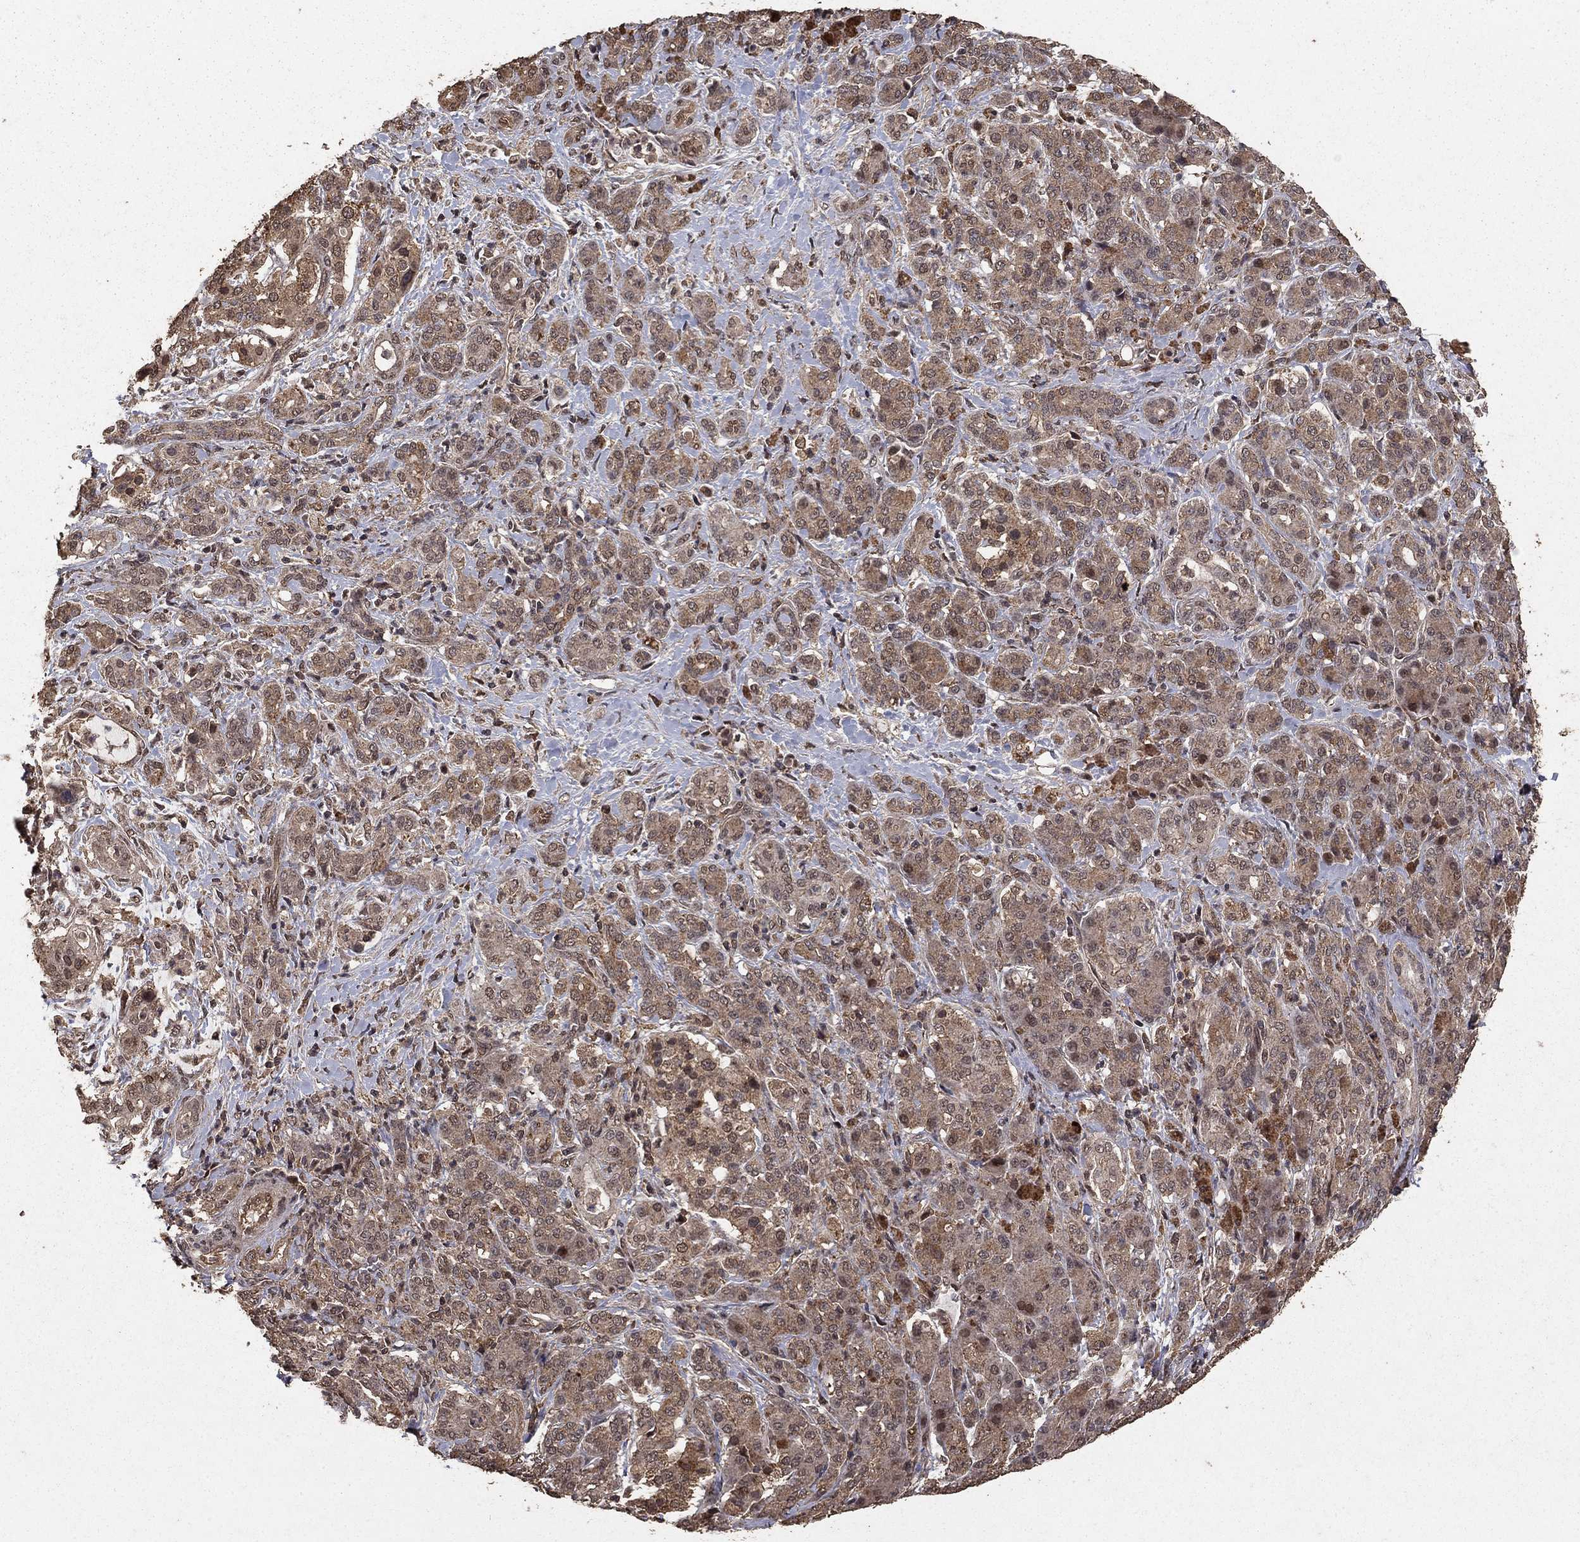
{"staining": {"intensity": "weak", "quantity": ">75%", "location": "cytoplasmic/membranous"}, "tissue": "pancreatic cancer", "cell_type": "Tumor cells", "image_type": "cancer", "snomed": [{"axis": "morphology", "description": "Normal tissue, NOS"}, {"axis": "morphology", "description": "Inflammation, NOS"}, {"axis": "morphology", "description": "Adenocarcinoma, NOS"}, {"axis": "topography", "description": "Pancreas"}], "caption": "A brown stain highlights weak cytoplasmic/membranous expression of a protein in pancreatic adenocarcinoma tumor cells.", "gene": "PRDM1", "patient": {"sex": "male", "age": 57}}